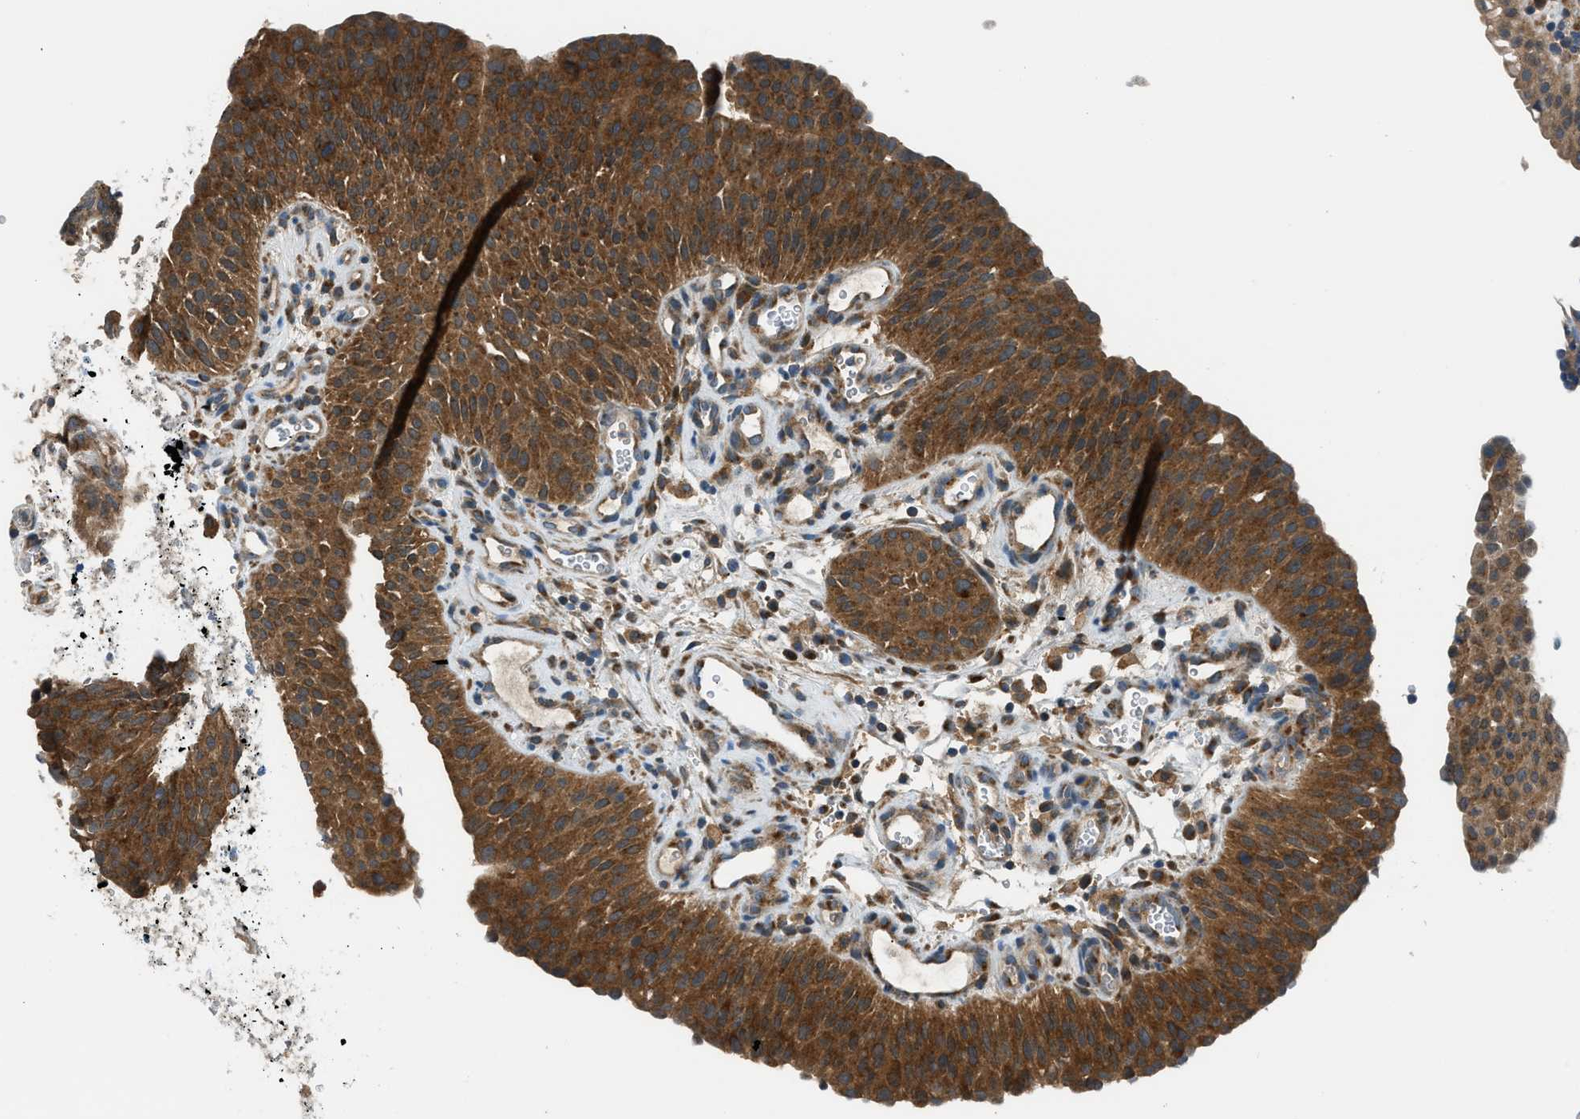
{"staining": {"intensity": "moderate", "quantity": ">75%", "location": "cytoplasmic/membranous"}, "tissue": "urothelial cancer", "cell_type": "Tumor cells", "image_type": "cancer", "snomed": [{"axis": "morphology", "description": "Urothelial carcinoma, Low grade"}, {"axis": "morphology", "description": "Urothelial carcinoma, High grade"}, {"axis": "topography", "description": "Urinary bladder"}], "caption": "Moderate cytoplasmic/membranous staining is identified in approximately >75% of tumor cells in urothelial cancer.", "gene": "EDARADD", "patient": {"sex": "male", "age": 35}}